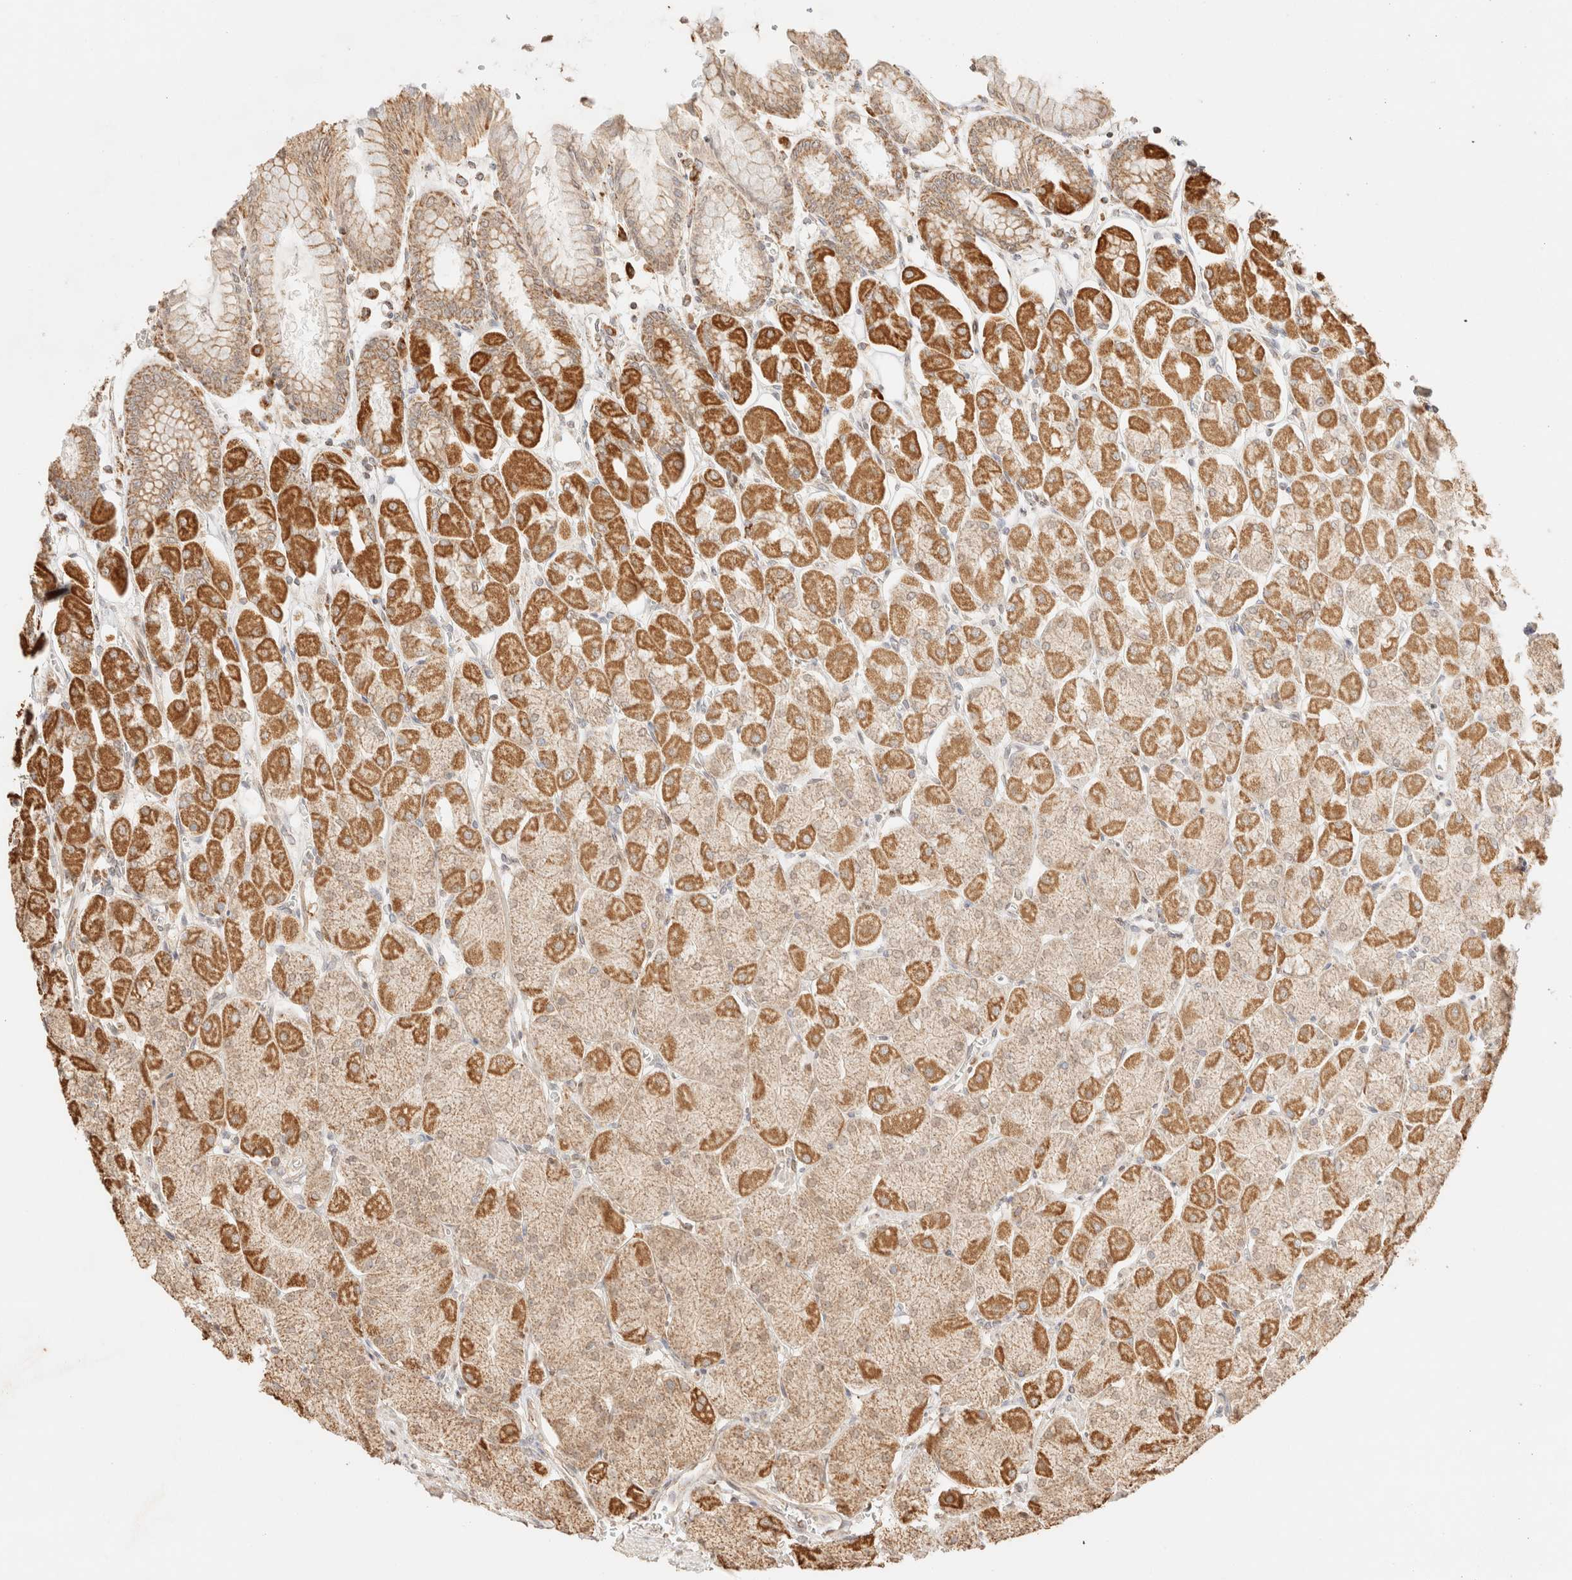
{"staining": {"intensity": "moderate", "quantity": ">75%", "location": "cytoplasmic/membranous,nuclear"}, "tissue": "stomach", "cell_type": "Glandular cells", "image_type": "normal", "snomed": [{"axis": "morphology", "description": "Normal tissue, NOS"}, {"axis": "topography", "description": "Stomach, upper"}], "caption": "Immunohistochemical staining of benign human stomach displays medium levels of moderate cytoplasmic/membranous,nuclear expression in approximately >75% of glandular cells. (DAB (3,3'-diaminobenzidine) IHC with brightfield microscopy, high magnification).", "gene": "TACO1", "patient": {"sex": "female", "age": 56}}